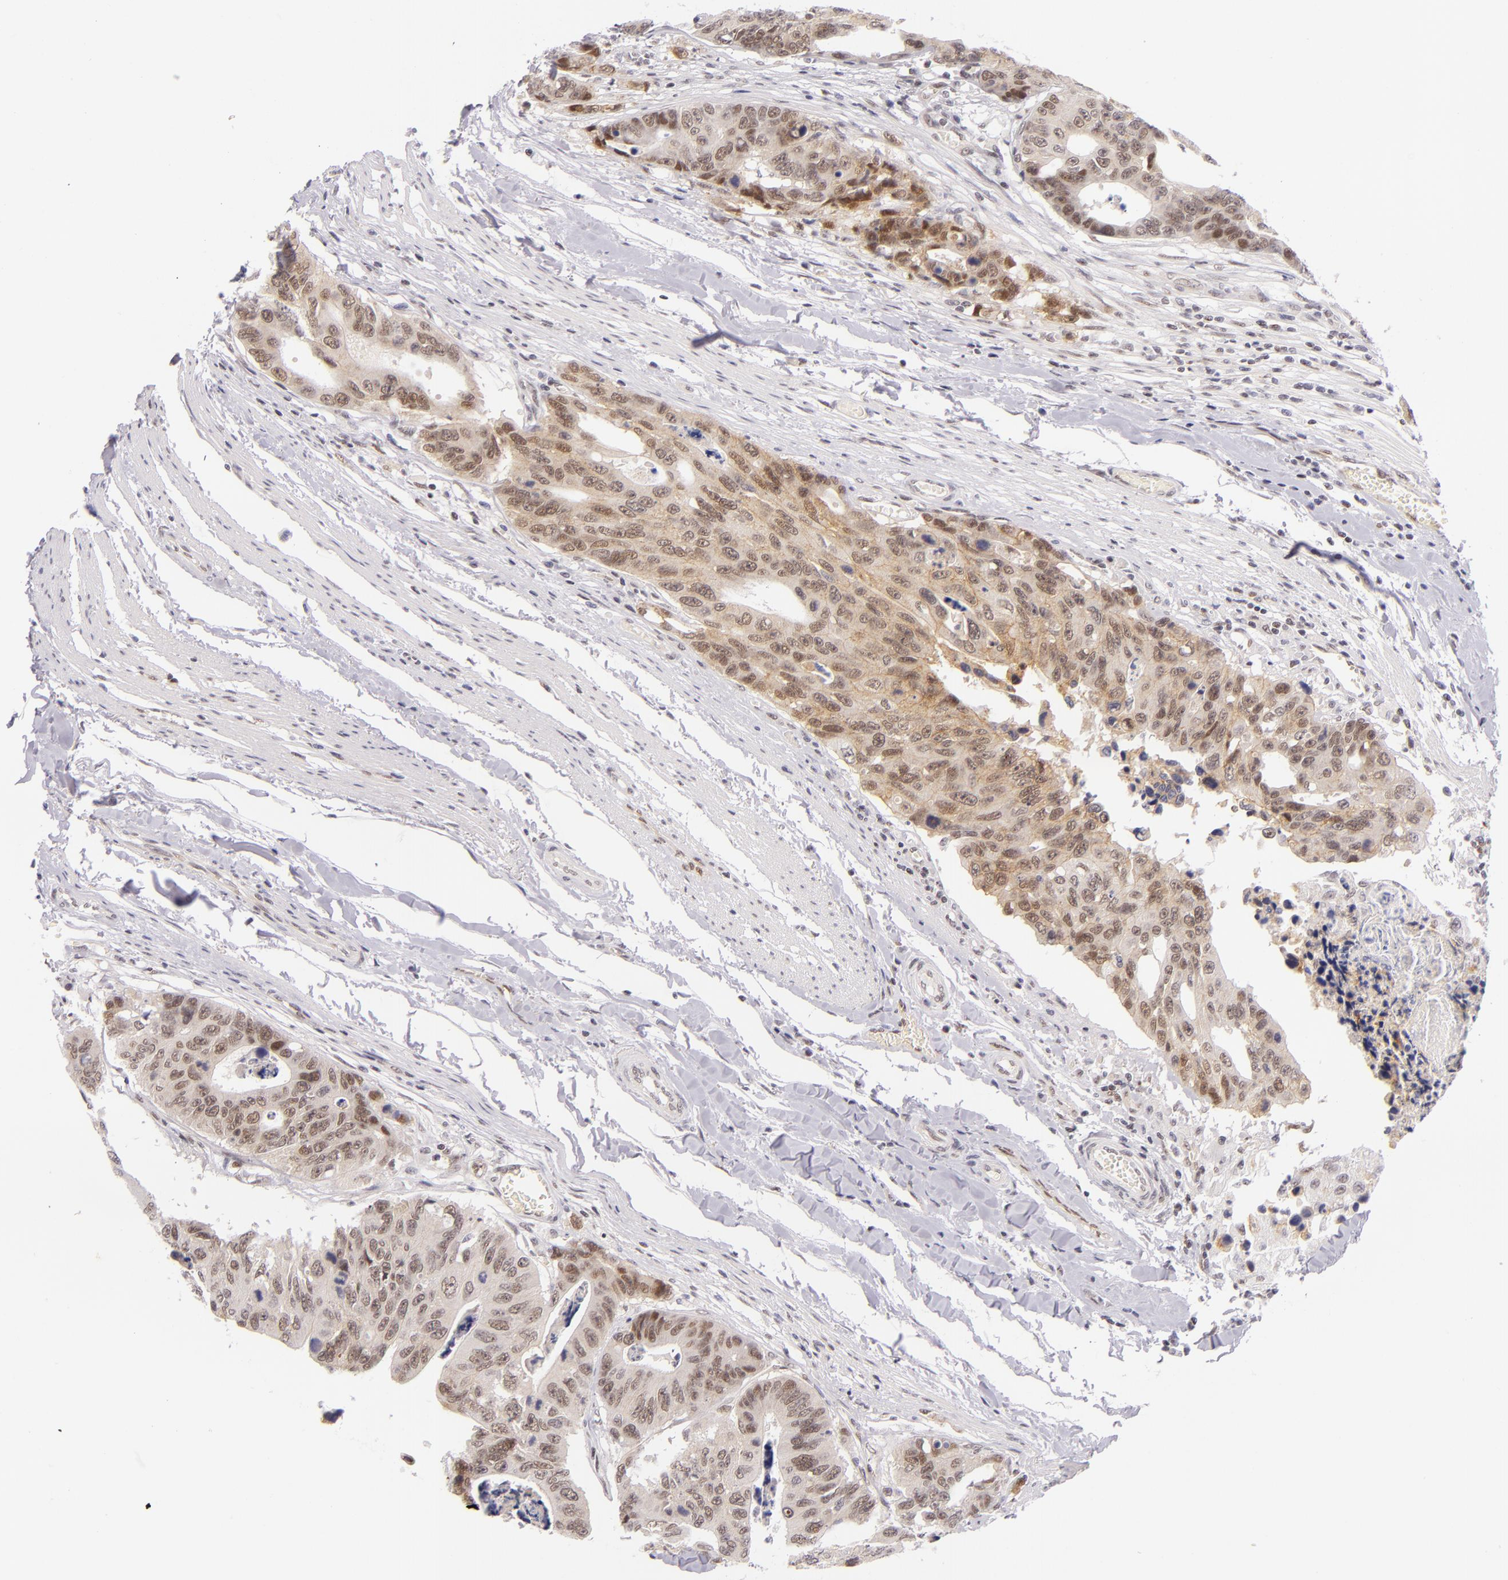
{"staining": {"intensity": "weak", "quantity": "25%-75%", "location": "cytoplasmic/membranous,nuclear"}, "tissue": "colorectal cancer", "cell_type": "Tumor cells", "image_type": "cancer", "snomed": [{"axis": "morphology", "description": "Adenocarcinoma, NOS"}, {"axis": "topography", "description": "Colon"}], "caption": "IHC image of human colorectal cancer (adenocarcinoma) stained for a protein (brown), which displays low levels of weak cytoplasmic/membranous and nuclear expression in approximately 25%-75% of tumor cells.", "gene": "BCL3", "patient": {"sex": "female", "age": 86}}